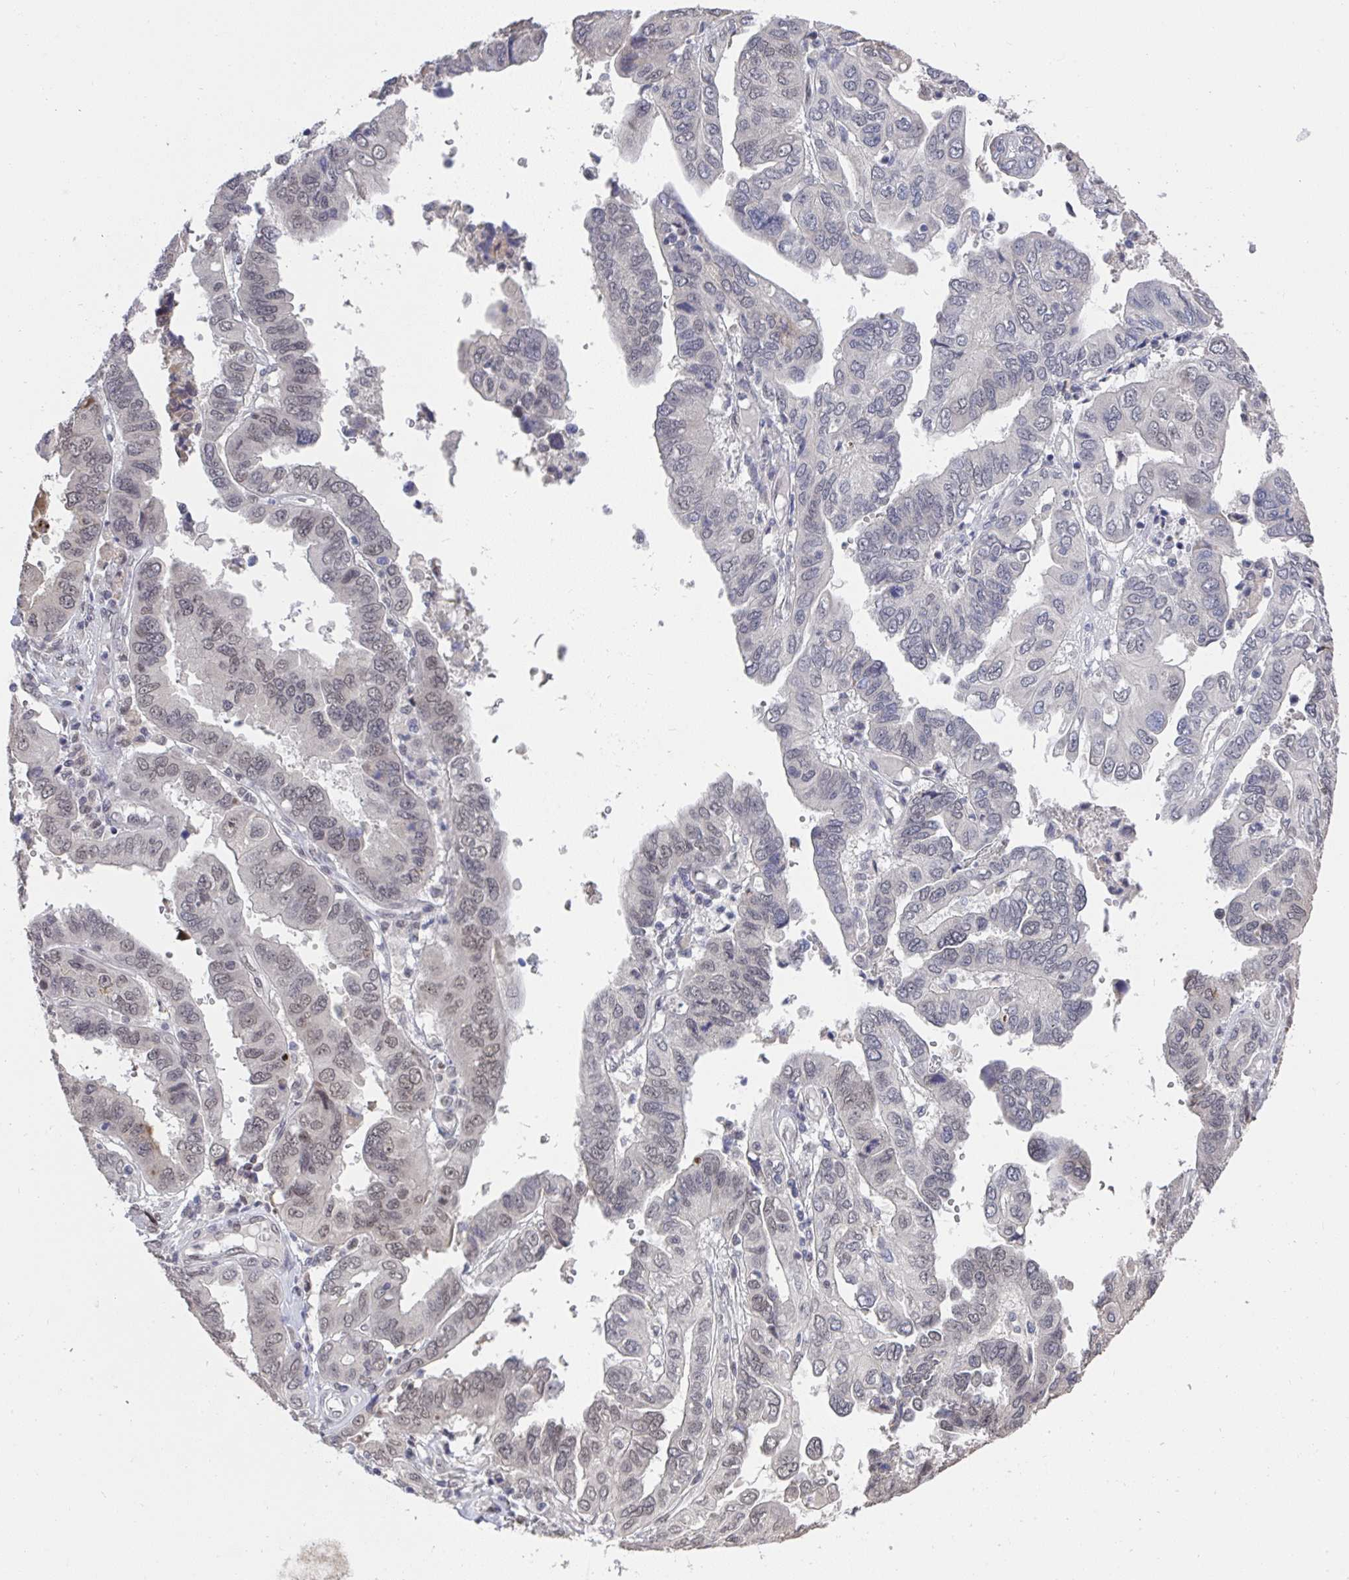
{"staining": {"intensity": "weak", "quantity": "25%-75%", "location": "nuclear"}, "tissue": "ovarian cancer", "cell_type": "Tumor cells", "image_type": "cancer", "snomed": [{"axis": "morphology", "description": "Cystadenocarcinoma, serous, NOS"}, {"axis": "topography", "description": "Ovary"}], "caption": "Human ovarian cancer (serous cystadenocarcinoma) stained for a protein (brown) displays weak nuclear positive expression in about 25%-75% of tumor cells.", "gene": "JMJD1C", "patient": {"sex": "female", "age": 79}}